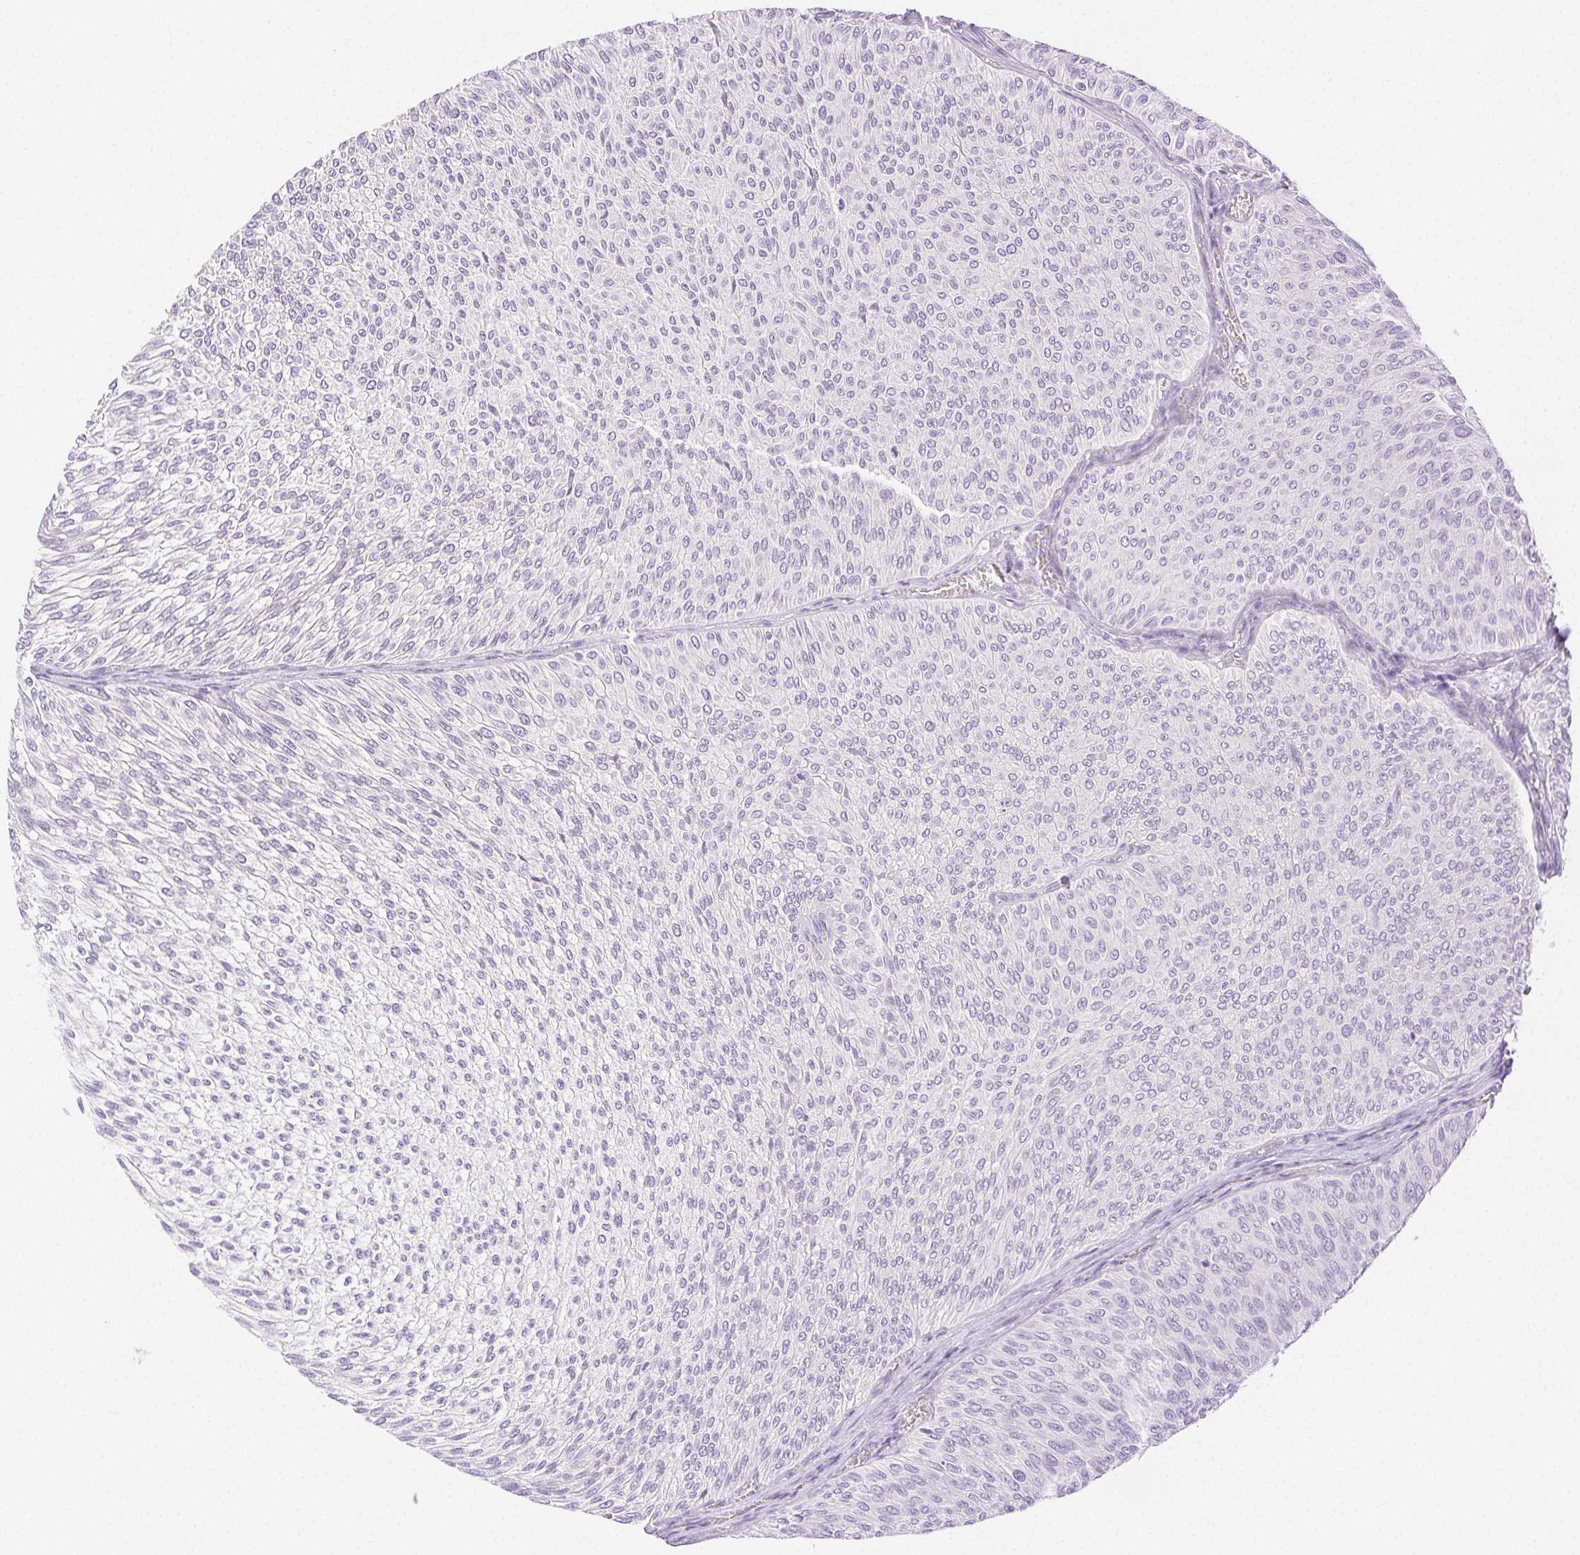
{"staining": {"intensity": "negative", "quantity": "none", "location": "none"}, "tissue": "urothelial cancer", "cell_type": "Tumor cells", "image_type": "cancer", "snomed": [{"axis": "morphology", "description": "Urothelial carcinoma, Low grade"}, {"axis": "topography", "description": "Urinary bladder"}], "caption": "Human urothelial cancer stained for a protein using immunohistochemistry (IHC) displays no expression in tumor cells.", "gene": "SPACA4", "patient": {"sex": "male", "age": 91}}